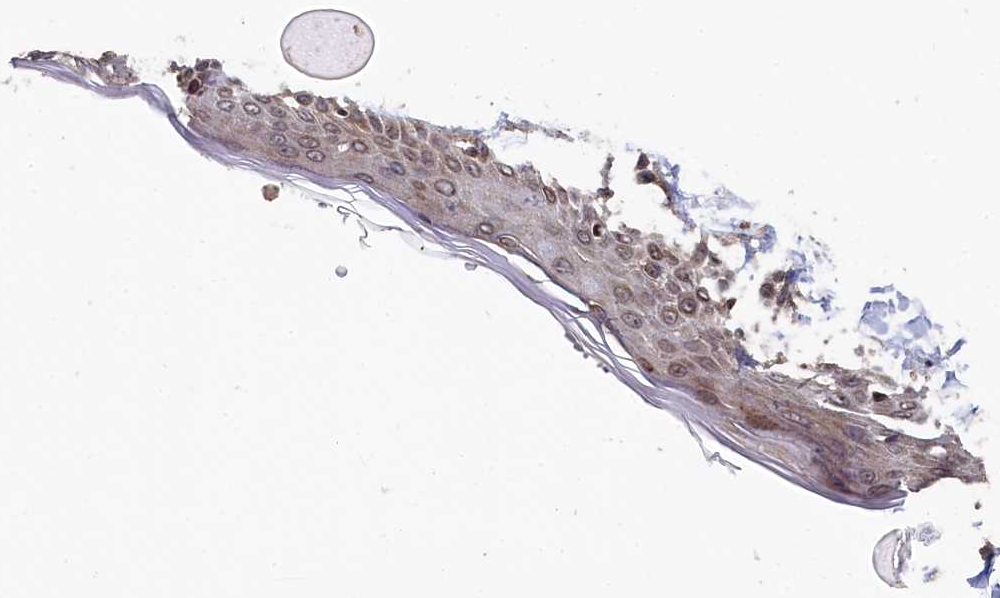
{"staining": {"intensity": "moderate", "quantity": "25%-75%", "location": "cytoplasmic/membranous"}, "tissue": "skin", "cell_type": "Fibroblasts", "image_type": "normal", "snomed": [{"axis": "morphology", "description": "Normal tissue, NOS"}, {"axis": "topography", "description": "Skin"}, {"axis": "topography", "description": "Skeletal muscle"}], "caption": "Fibroblasts reveal medium levels of moderate cytoplasmic/membranous expression in approximately 25%-75% of cells in benign skin. (DAB (3,3'-diaminobenzidine) IHC, brown staining for protein, blue staining for nuclei).", "gene": "ANKEF1", "patient": {"sex": "male", "age": 83}}